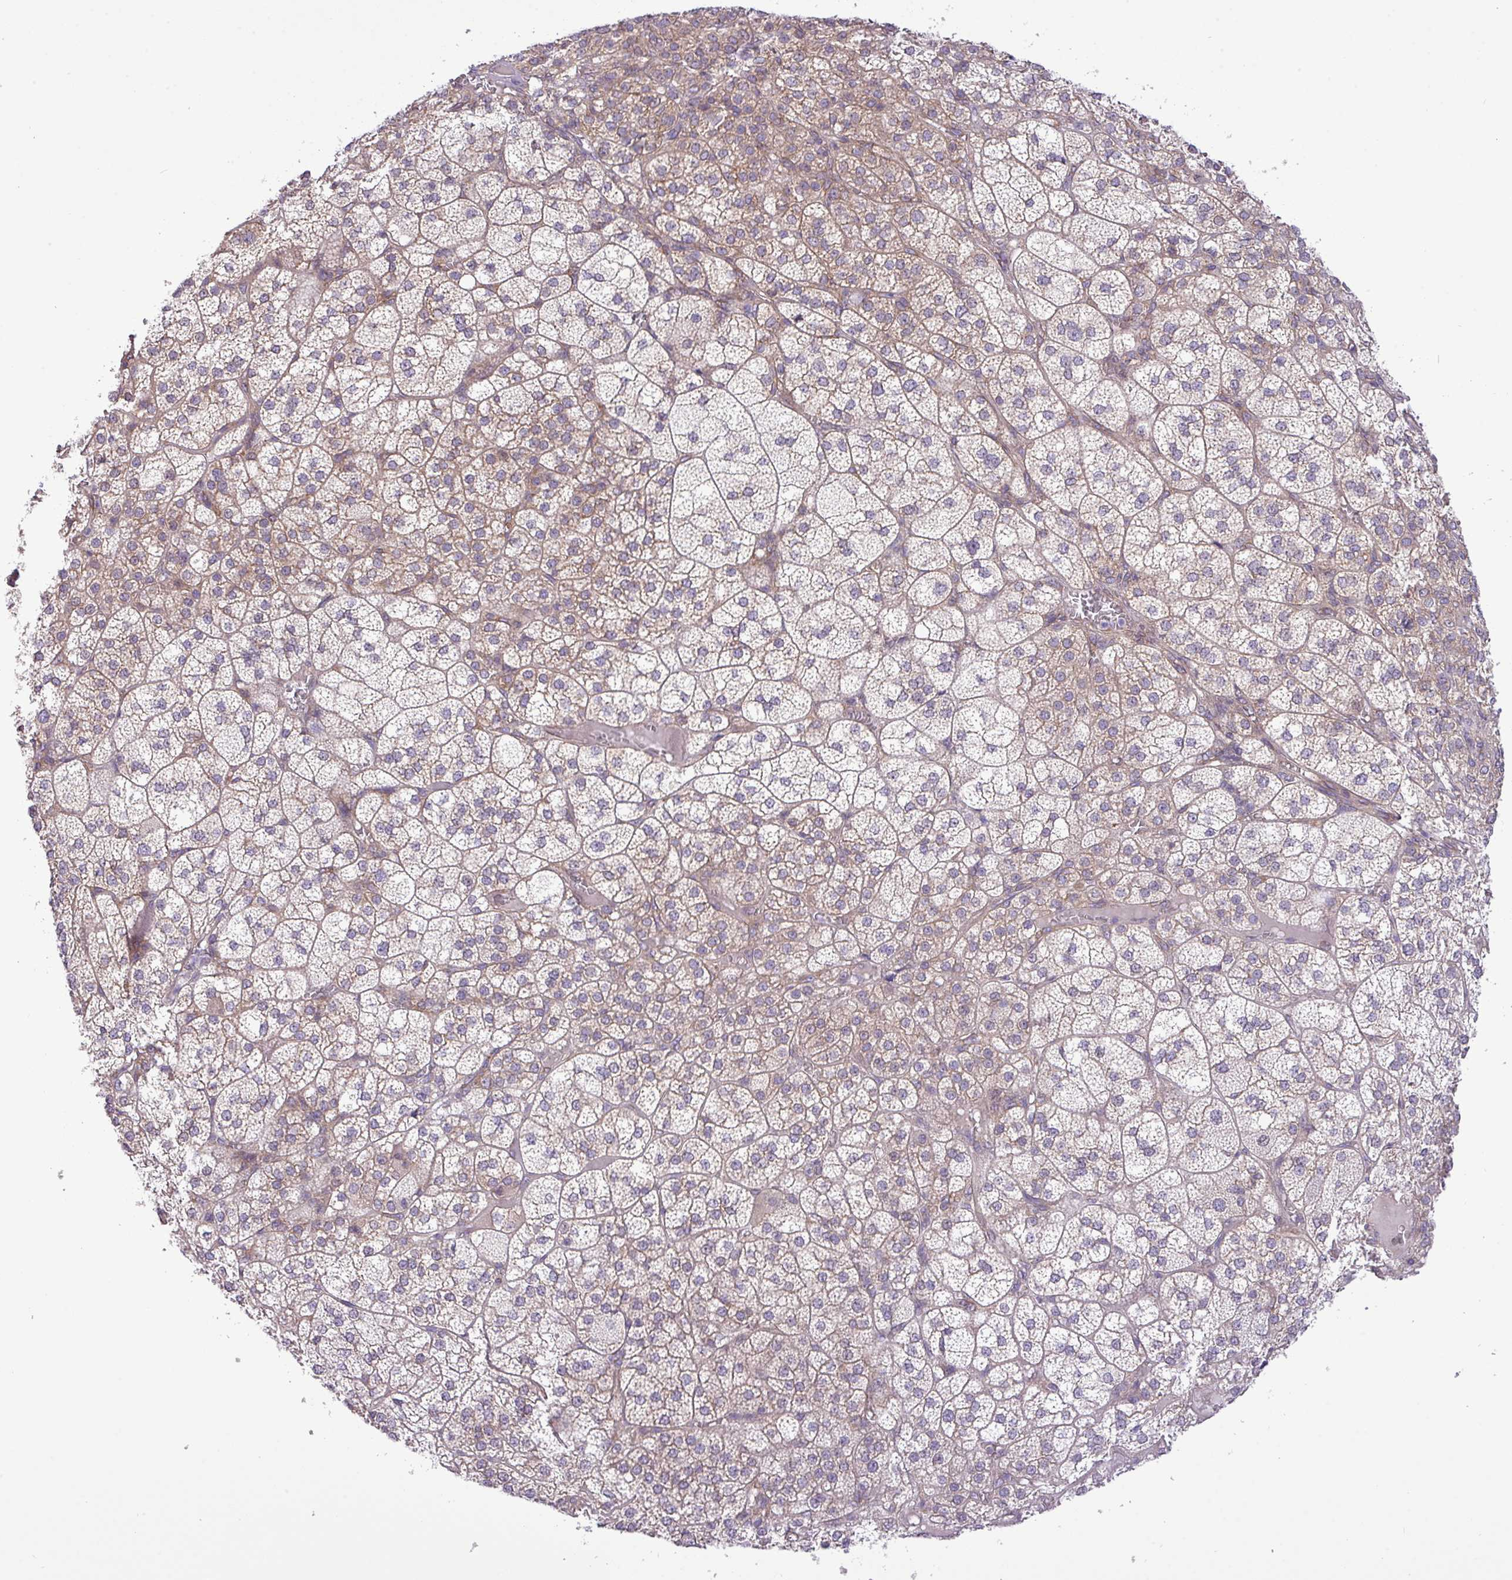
{"staining": {"intensity": "weak", "quantity": ">75%", "location": "cytoplasmic/membranous"}, "tissue": "adrenal gland", "cell_type": "Glandular cells", "image_type": "normal", "snomed": [{"axis": "morphology", "description": "Normal tissue, NOS"}, {"axis": "topography", "description": "Adrenal gland"}], "caption": "Immunohistochemistry (IHC) image of benign adrenal gland stained for a protein (brown), which reveals low levels of weak cytoplasmic/membranous expression in about >75% of glandular cells.", "gene": "FAM222B", "patient": {"sex": "female", "age": 60}}